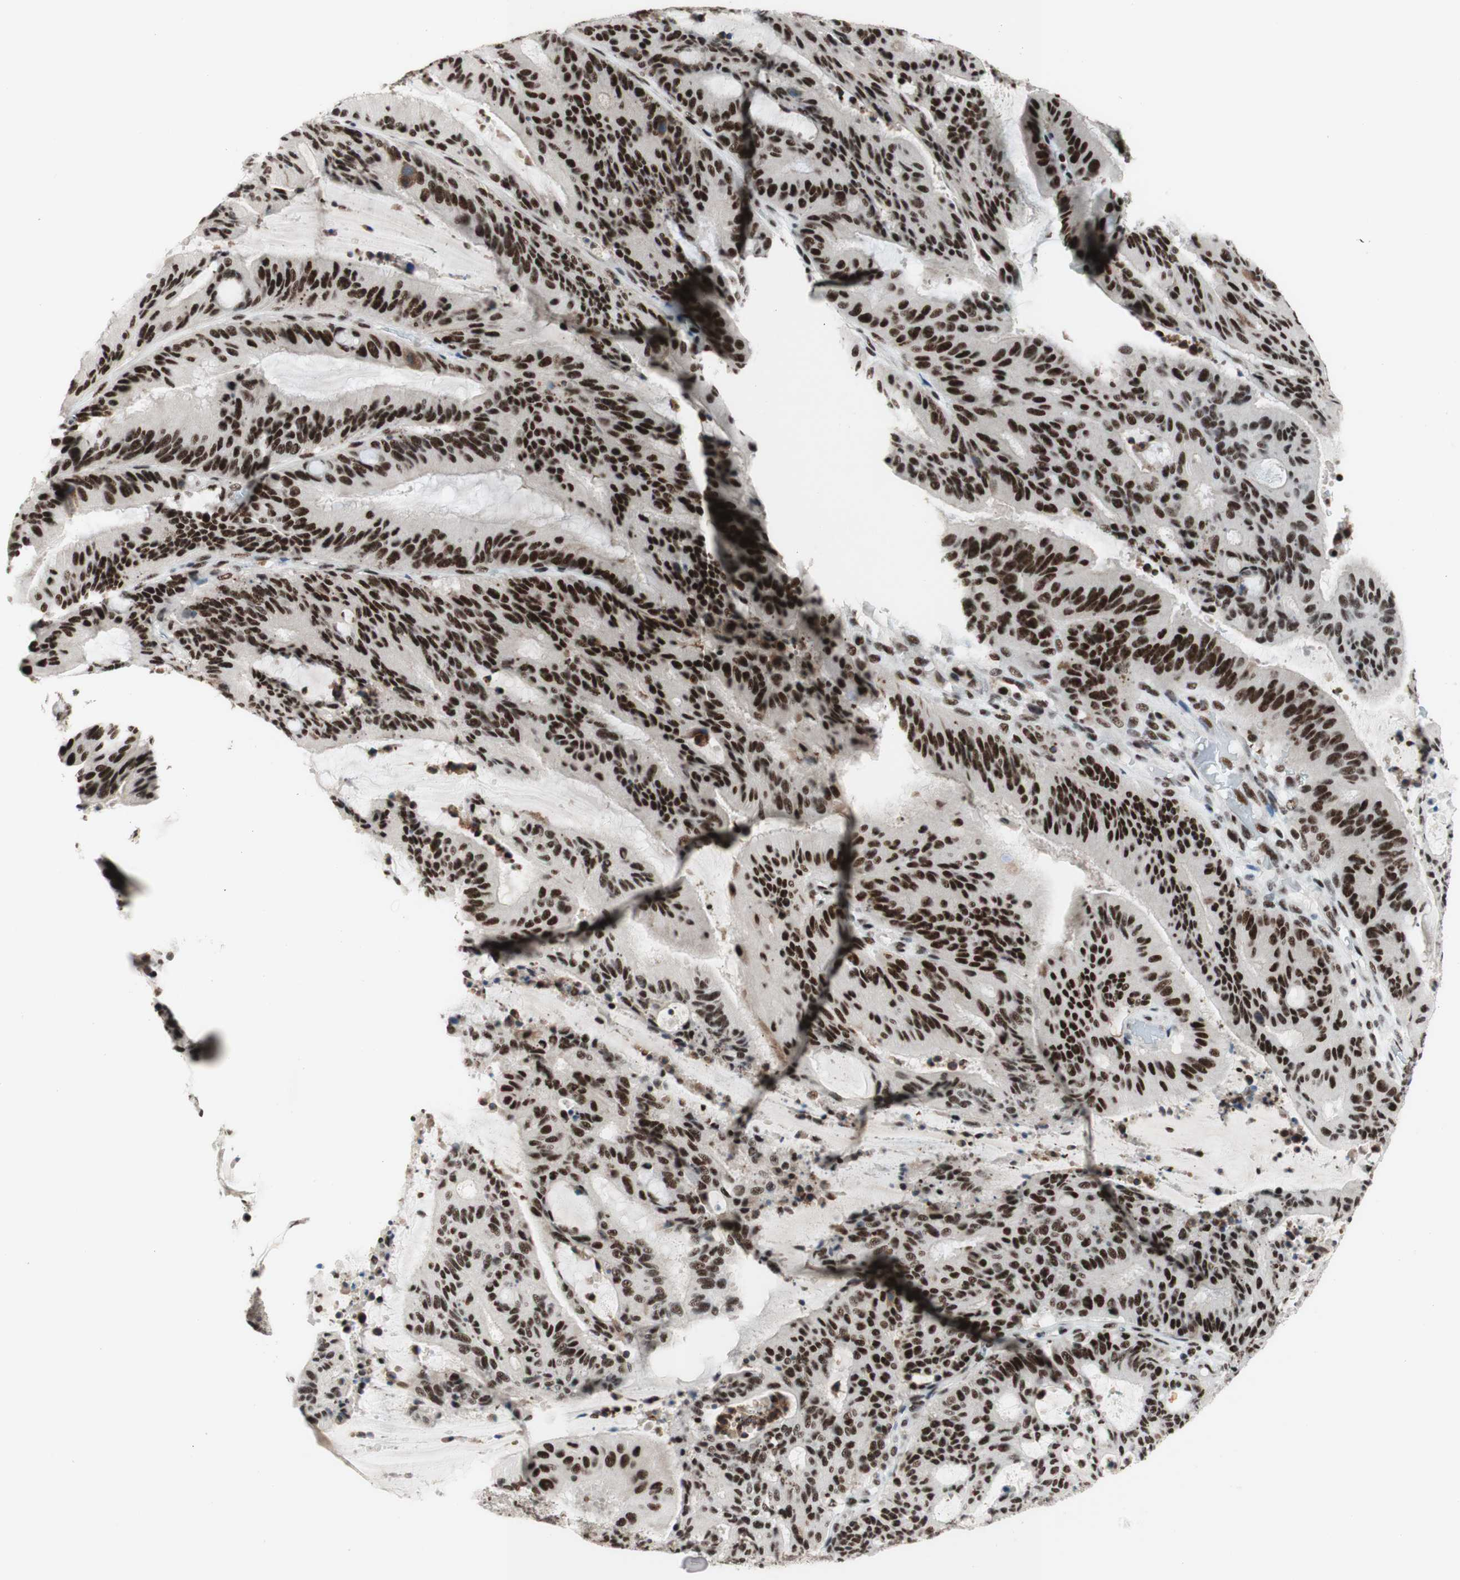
{"staining": {"intensity": "strong", "quantity": ">75%", "location": "nuclear"}, "tissue": "liver cancer", "cell_type": "Tumor cells", "image_type": "cancer", "snomed": [{"axis": "morphology", "description": "Cholangiocarcinoma"}, {"axis": "topography", "description": "Liver"}], "caption": "DAB immunohistochemical staining of human liver cholangiocarcinoma shows strong nuclear protein expression in about >75% of tumor cells.", "gene": "PRPF19", "patient": {"sex": "female", "age": 73}}